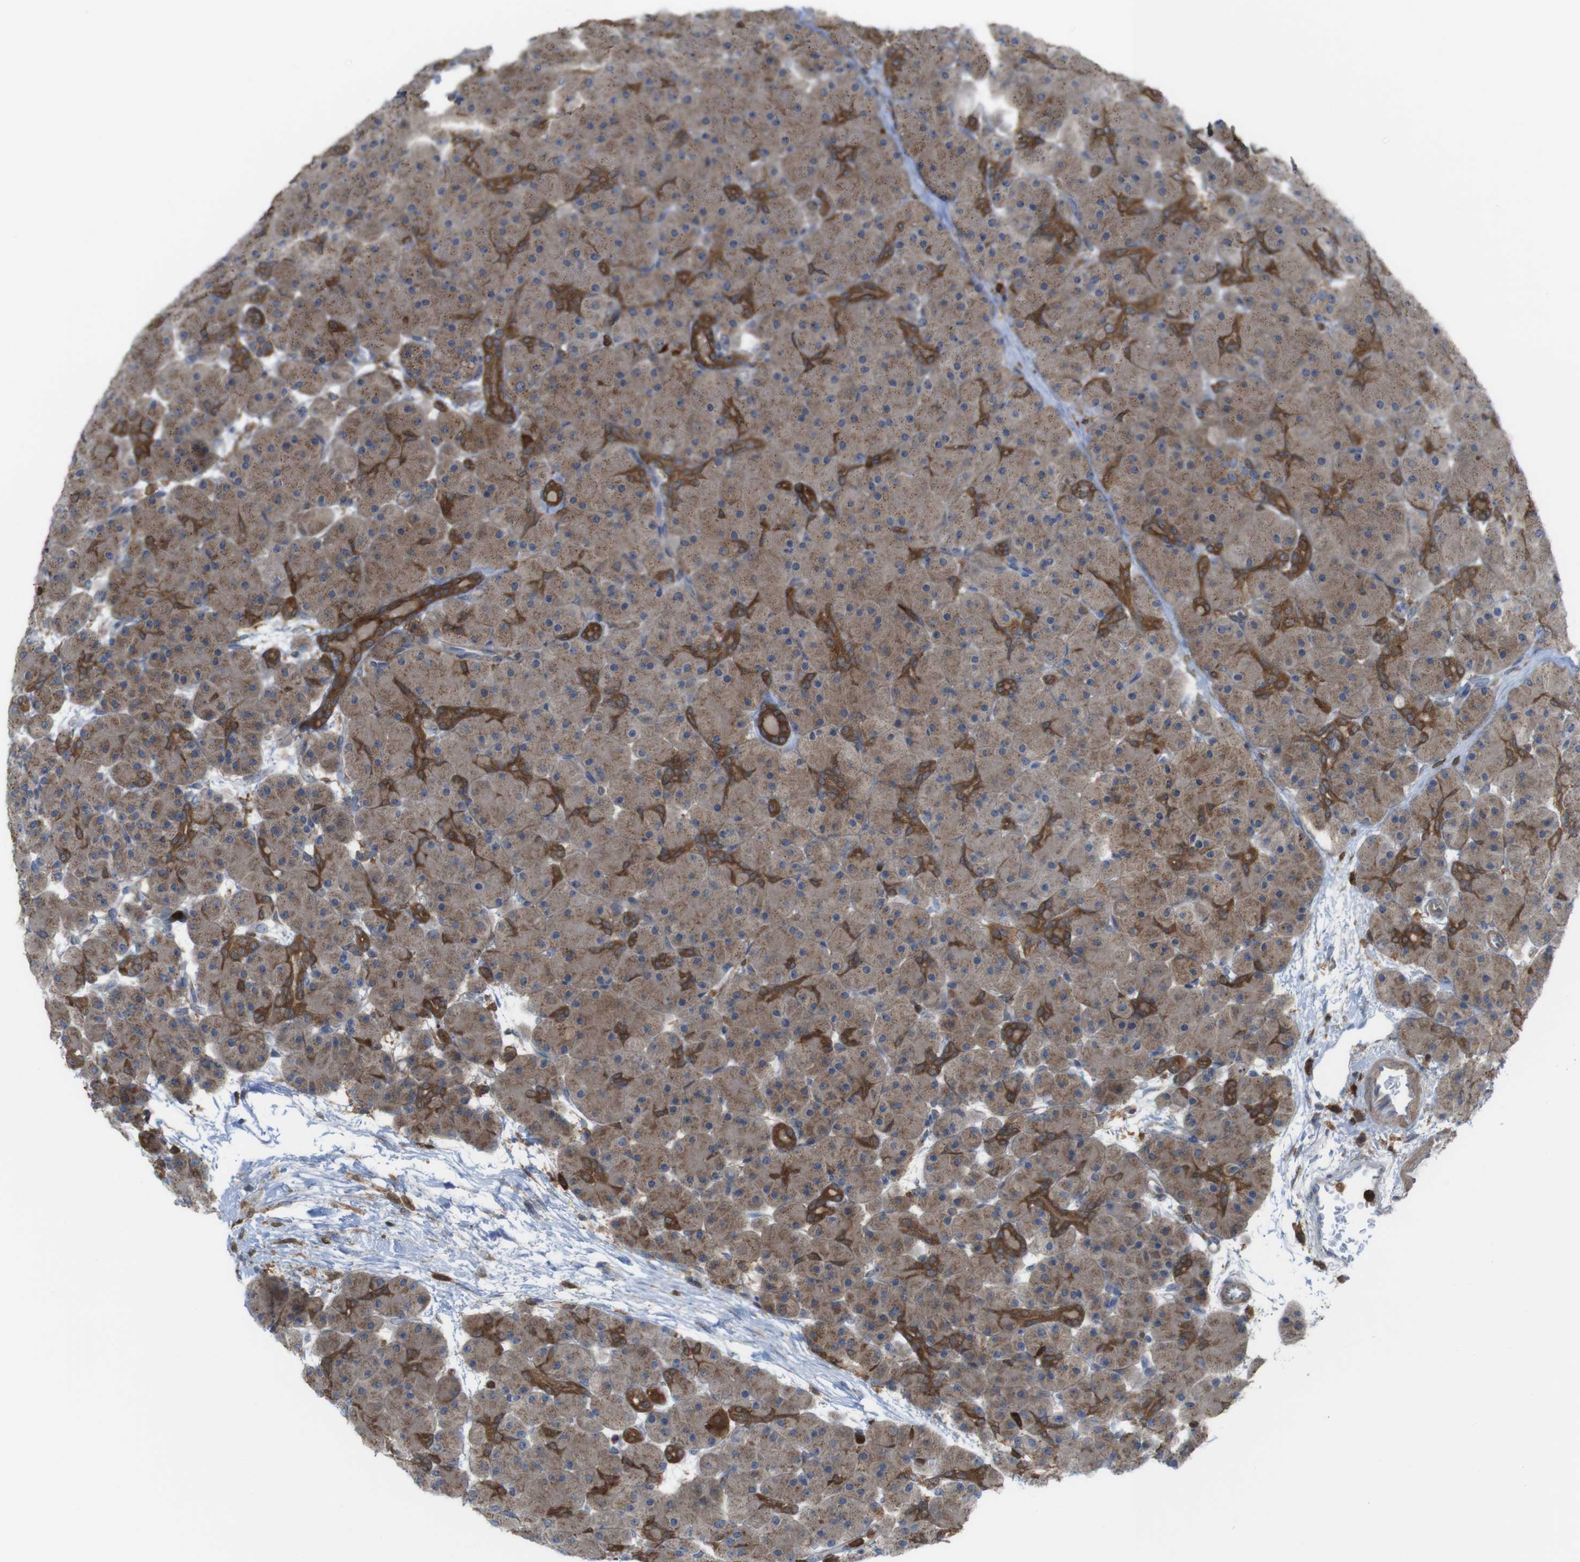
{"staining": {"intensity": "moderate", "quantity": ">75%", "location": "cytoplasmic/membranous"}, "tissue": "pancreas", "cell_type": "Exocrine glandular cells", "image_type": "normal", "snomed": [{"axis": "morphology", "description": "Normal tissue, NOS"}, {"axis": "topography", "description": "Pancreas"}], "caption": "A high-resolution image shows IHC staining of unremarkable pancreas, which demonstrates moderate cytoplasmic/membranous staining in about >75% of exocrine glandular cells. Using DAB (brown) and hematoxylin (blue) stains, captured at high magnification using brightfield microscopy.", "gene": "PRKCD", "patient": {"sex": "male", "age": 66}}